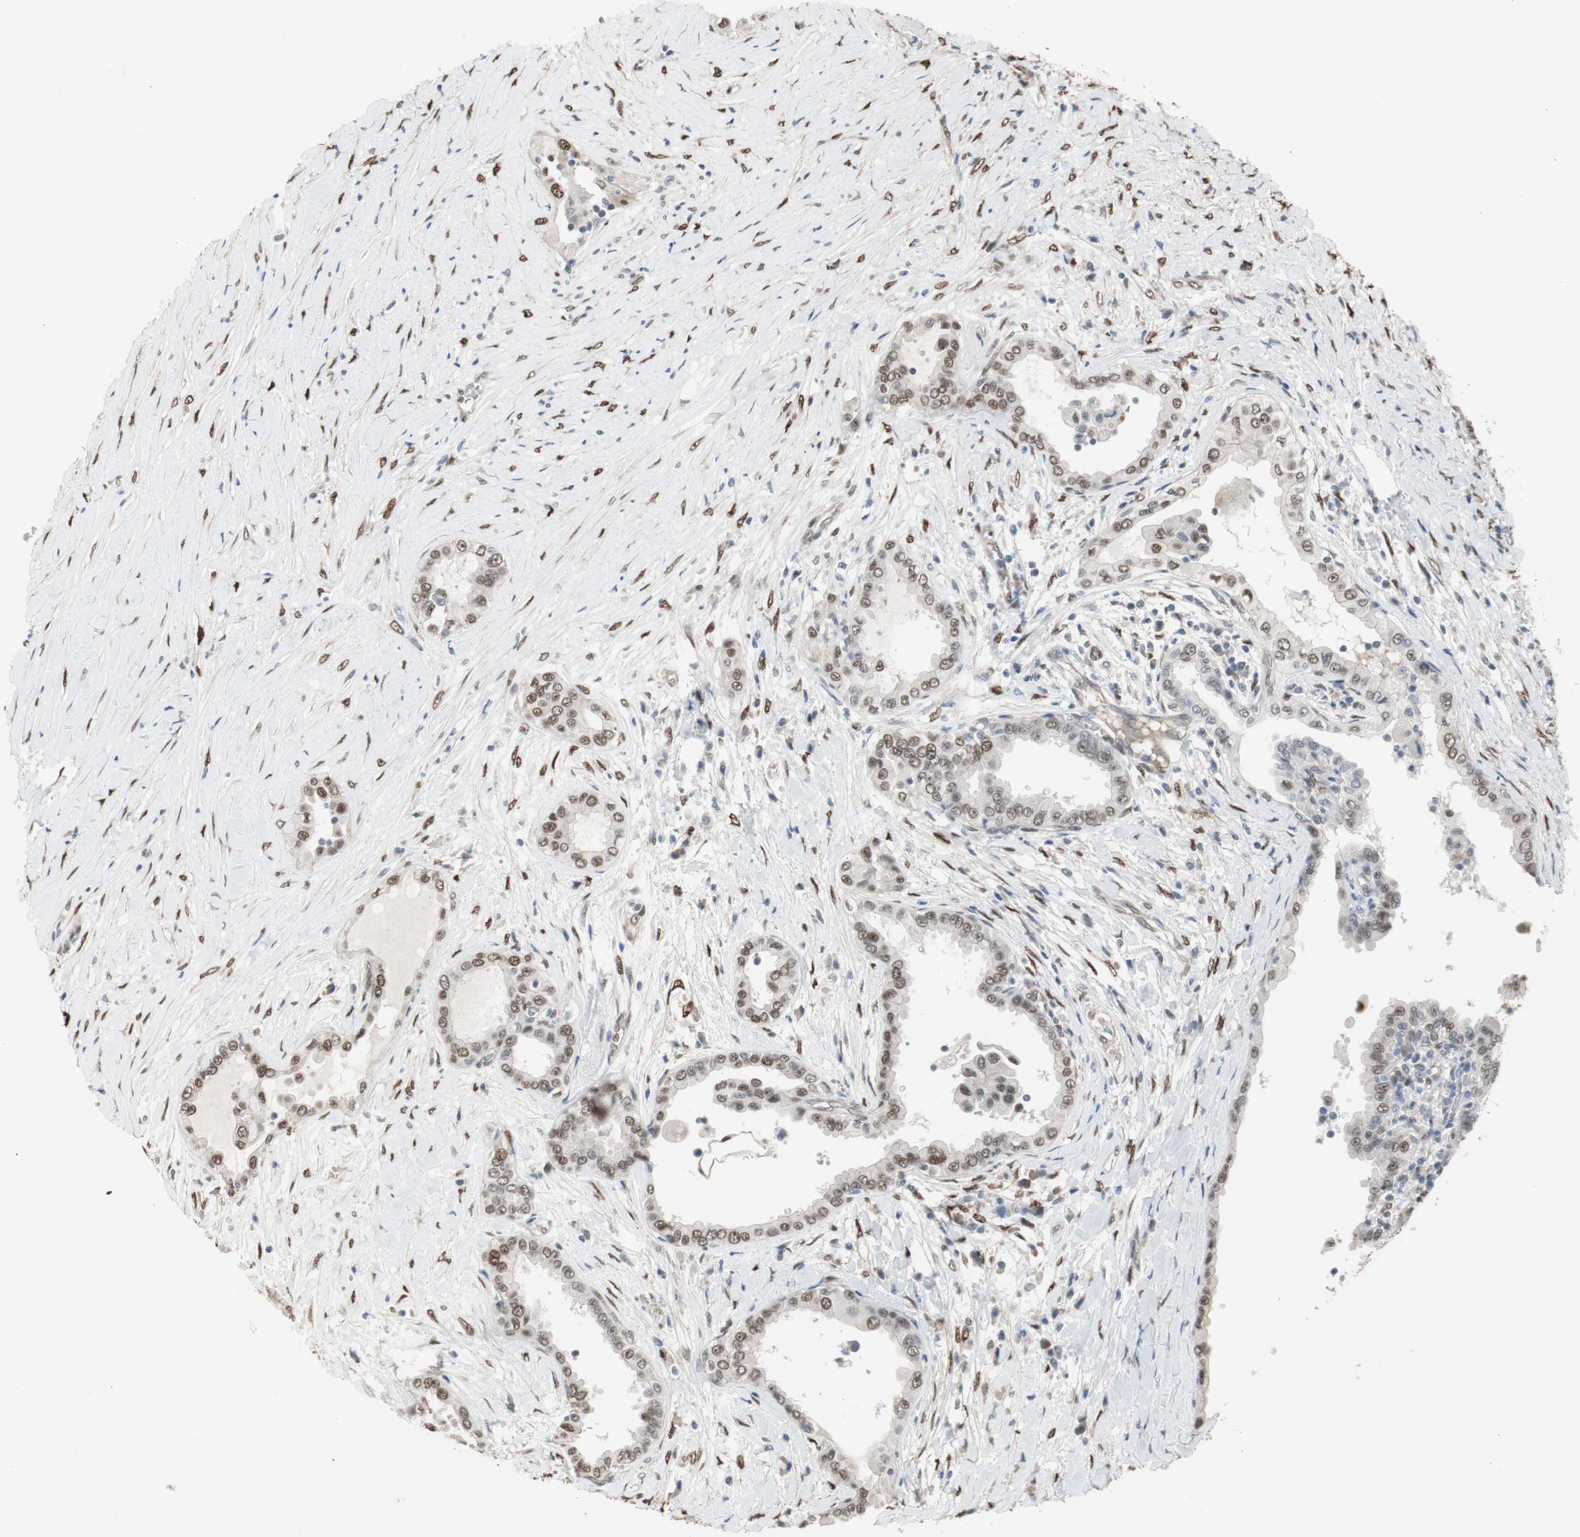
{"staining": {"intensity": "weak", "quantity": "25%-75%", "location": "nuclear"}, "tissue": "thyroid cancer", "cell_type": "Tumor cells", "image_type": "cancer", "snomed": [{"axis": "morphology", "description": "Papillary adenocarcinoma, NOS"}, {"axis": "topography", "description": "Thyroid gland"}], "caption": "IHC micrograph of neoplastic tissue: human thyroid cancer stained using IHC demonstrates low levels of weak protein expression localized specifically in the nuclear of tumor cells, appearing as a nuclear brown color.", "gene": "PML", "patient": {"sex": "male", "age": 33}}